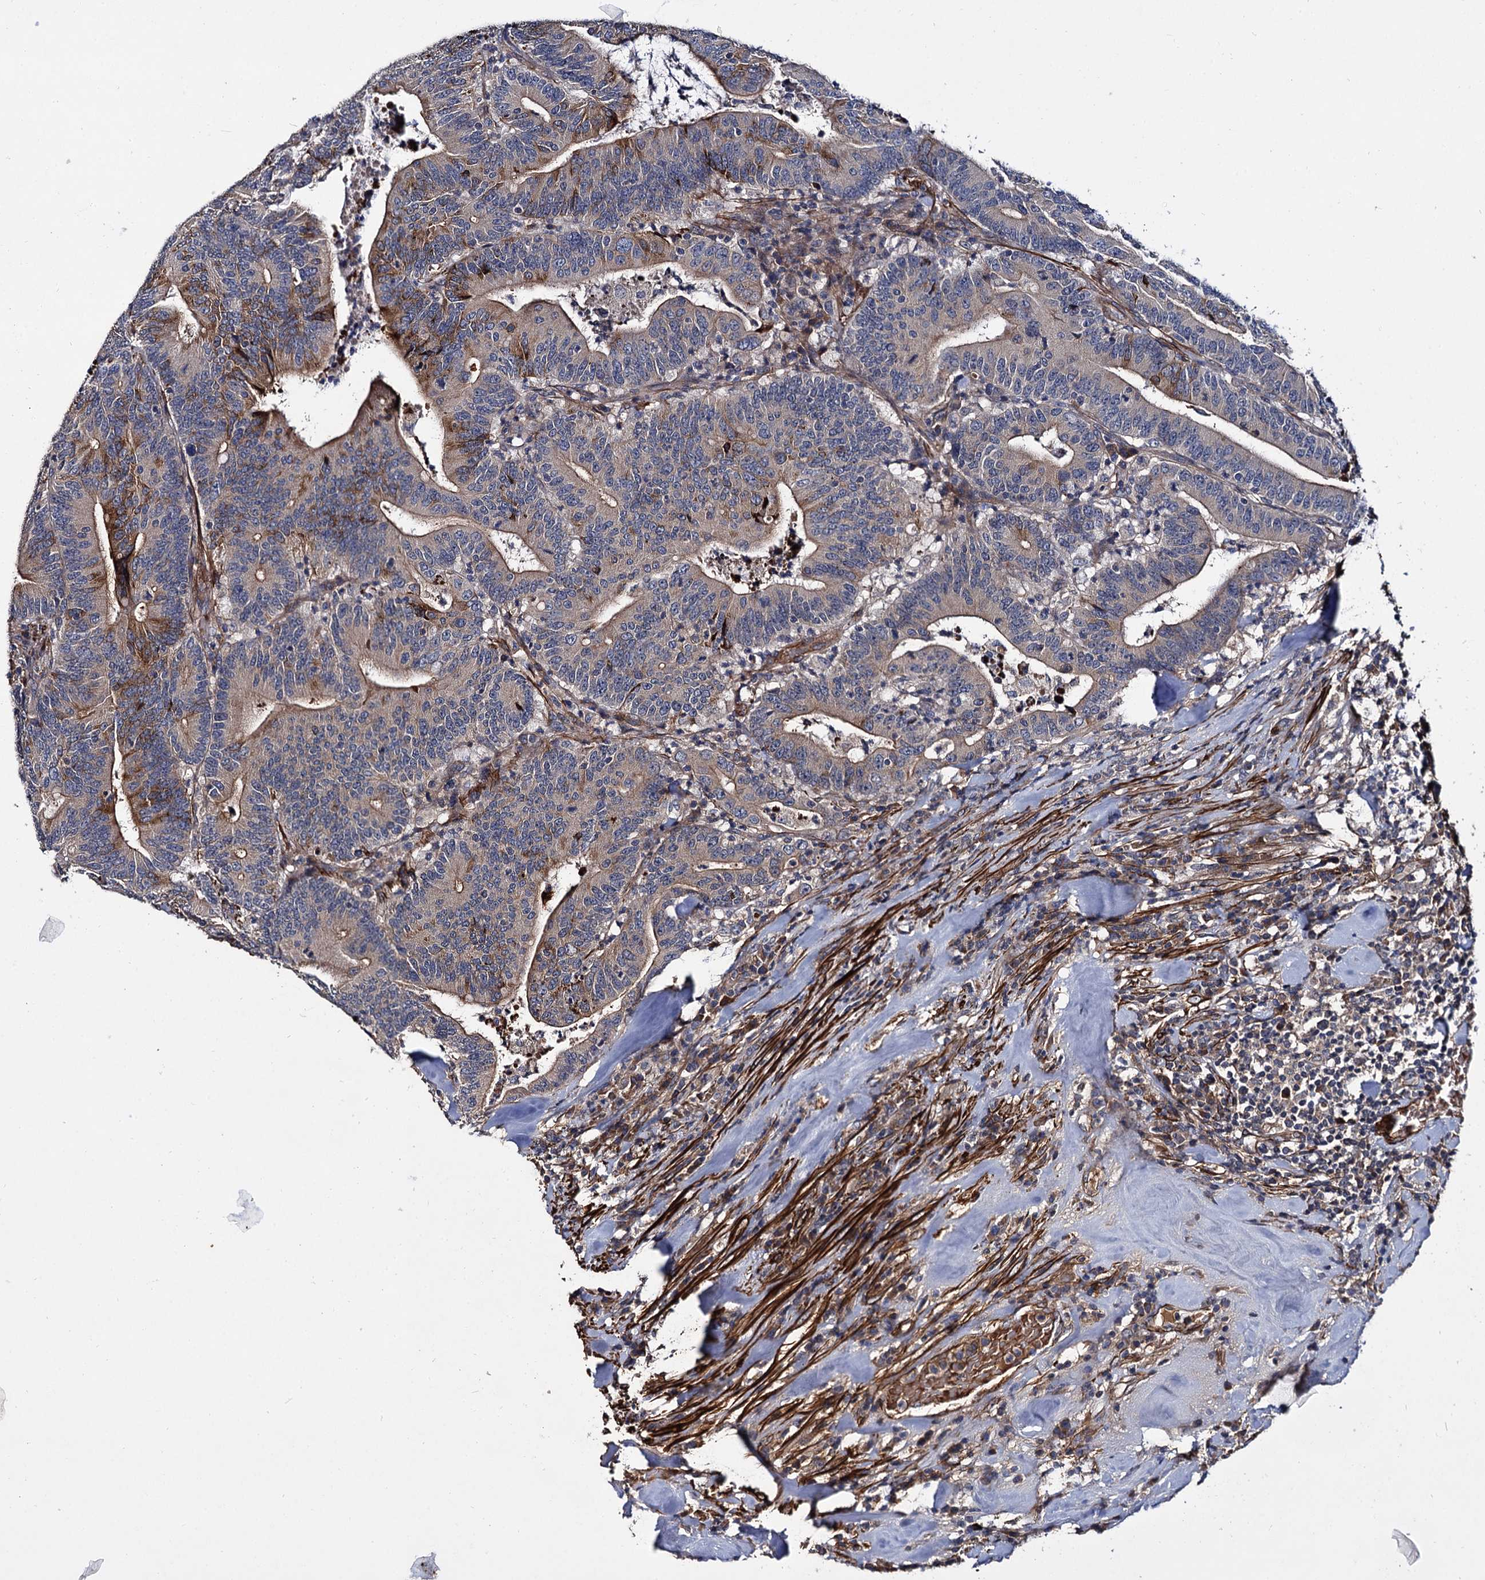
{"staining": {"intensity": "moderate", "quantity": "<25%", "location": "cytoplasmic/membranous"}, "tissue": "colorectal cancer", "cell_type": "Tumor cells", "image_type": "cancer", "snomed": [{"axis": "morphology", "description": "Adenocarcinoma, NOS"}, {"axis": "topography", "description": "Colon"}], "caption": "A brown stain shows moderate cytoplasmic/membranous expression of a protein in human colorectal cancer tumor cells.", "gene": "ISM2", "patient": {"sex": "female", "age": 66}}